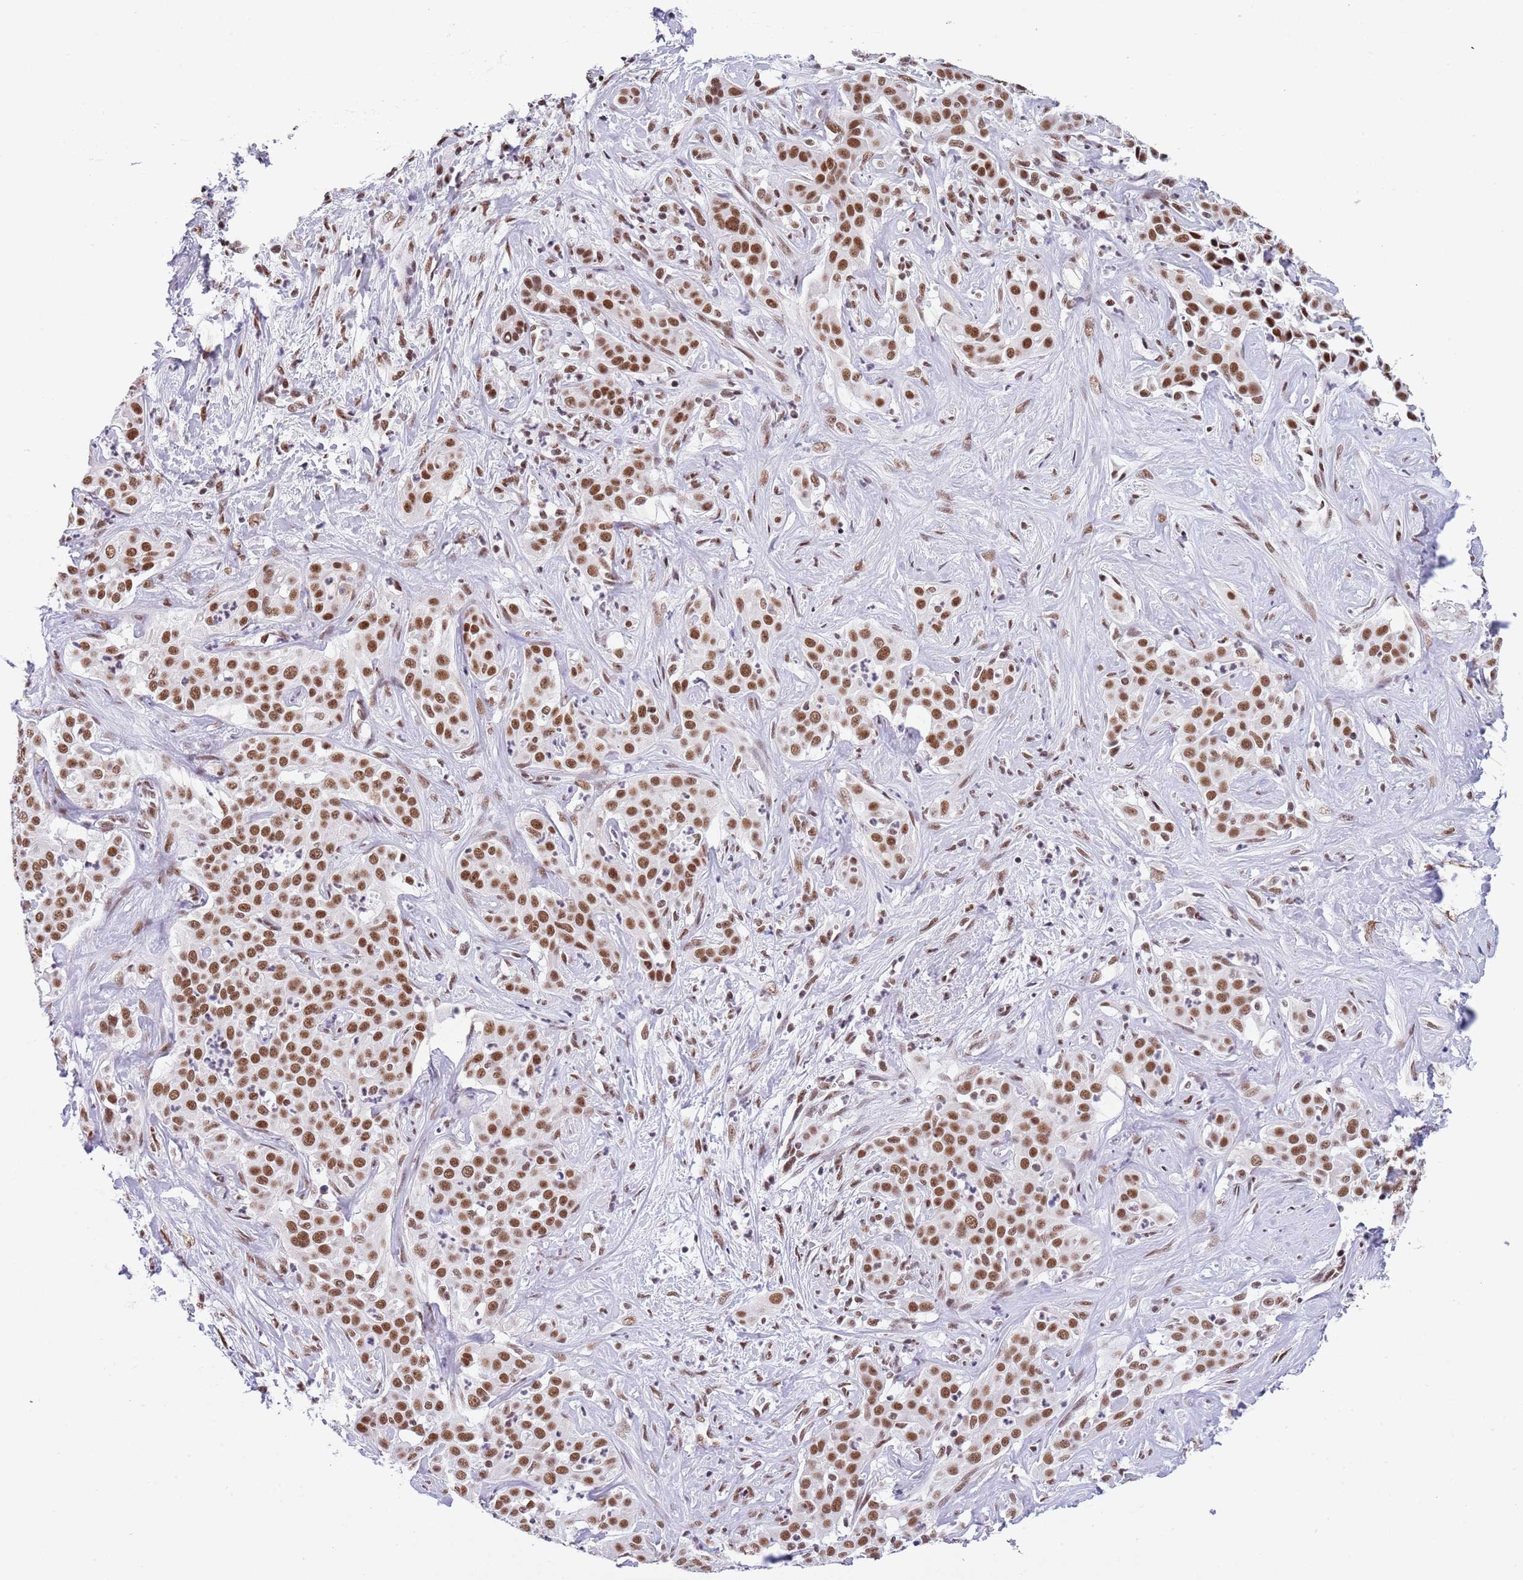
{"staining": {"intensity": "moderate", "quantity": ">75%", "location": "nuclear"}, "tissue": "liver cancer", "cell_type": "Tumor cells", "image_type": "cancer", "snomed": [{"axis": "morphology", "description": "Cholangiocarcinoma"}, {"axis": "topography", "description": "Liver"}], "caption": "Tumor cells demonstrate moderate nuclear positivity in about >75% of cells in liver cancer.", "gene": "SF3A2", "patient": {"sex": "male", "age": 67}}